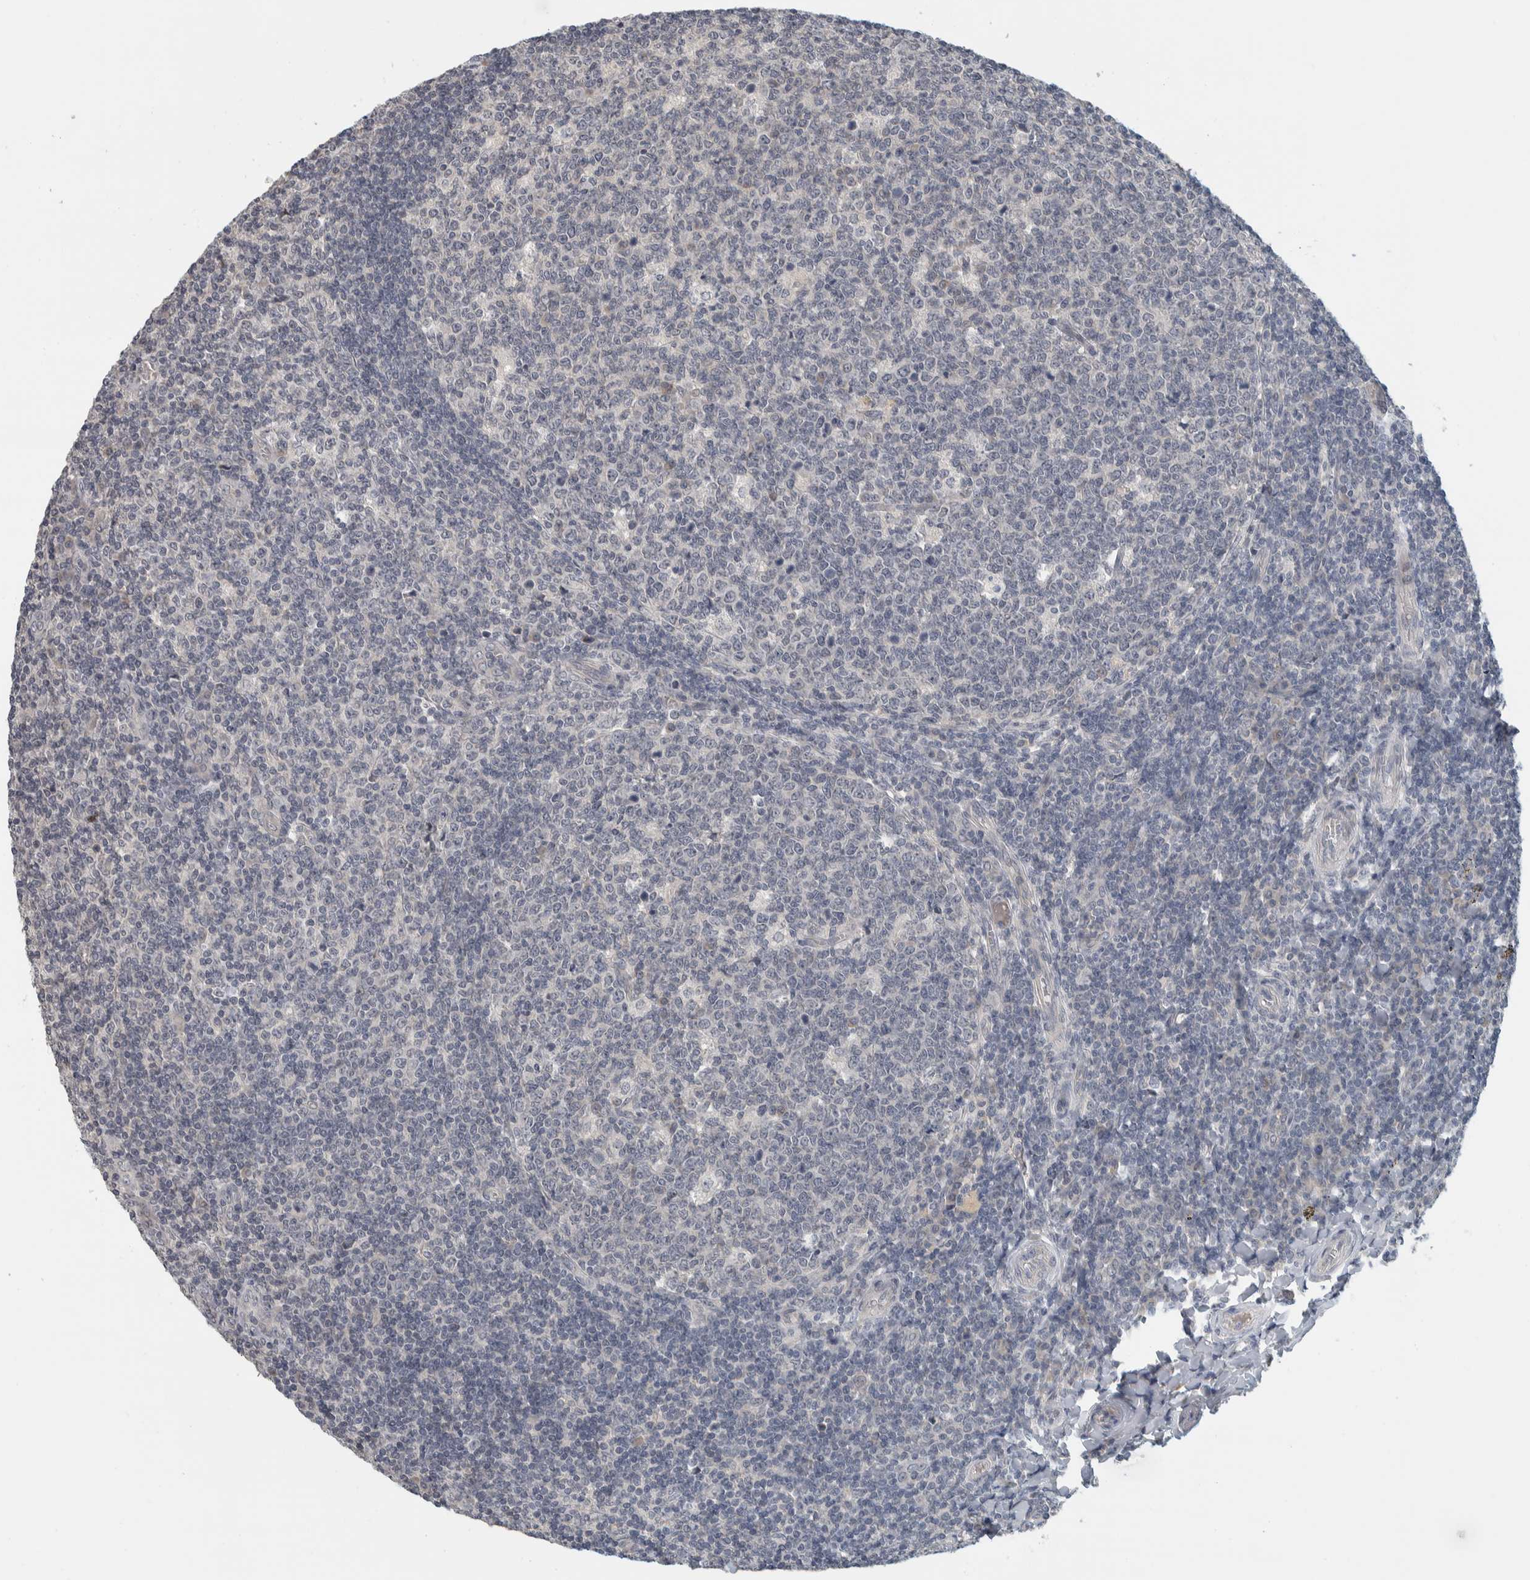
{"staining": {"intensity": "negative", "quantity": "none", "location": "none"}, "tissue": "tonsil", "cell_type": "Germinal center cells", "image_type": "normal", "snomed": [{"axis": "morphology", "description": "Normal tissue, NOS"}, {"axis": "topography", "description": "Tonsil"}], "caption": "Immunohistochemistry (IHC) photomicrograph of normal tonsil stained for a protein (brown), which reveals no expression in germinal center cells.", "gene": "AFP", "patient": {"sex": "female", "age": 19}}